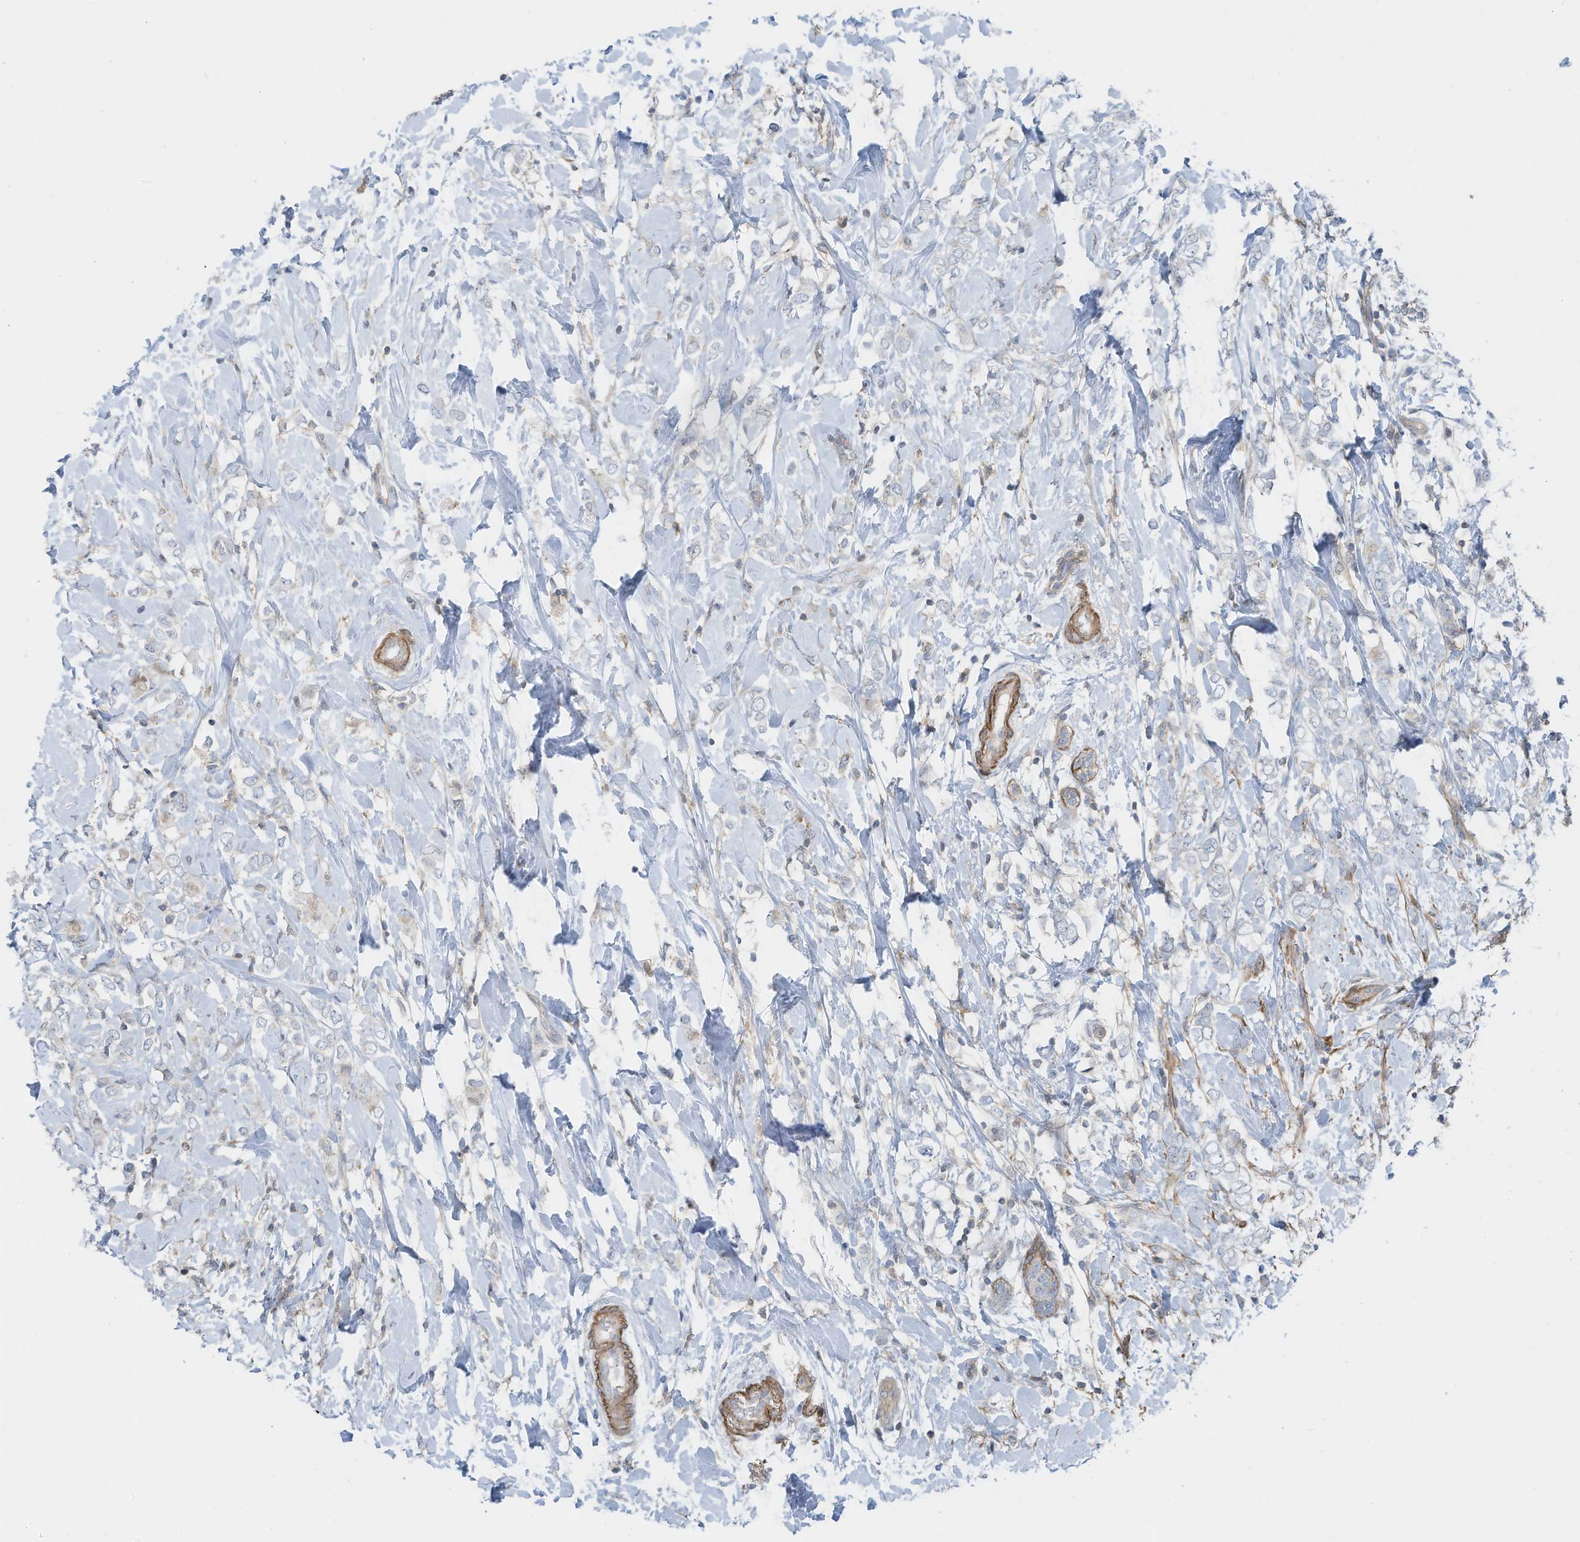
{"staining": {"intensity": "negative", "quantity": "none", "location": "none"}, "tissue": "breast cancer", "cell_type": "Tumor cells", "image_type": "cancer", "snomed": [{"axis": "morphology", "description": "Normal tissue, NOS"}, {"axis": "morphology", "description": "Lobular carcinoma"}, {"axis": "topography", "description": "Breast"}], "caption": "Immunohistochemical staining of breast cancer (lobular carcinoma) demonstrates no significant positivity in tumor cells. (Immunohistochemistry (ihc), brightfield microscopy, high magnification).", "gene": "ZNF846", "patient": {"sex": "female", "age": 47}}